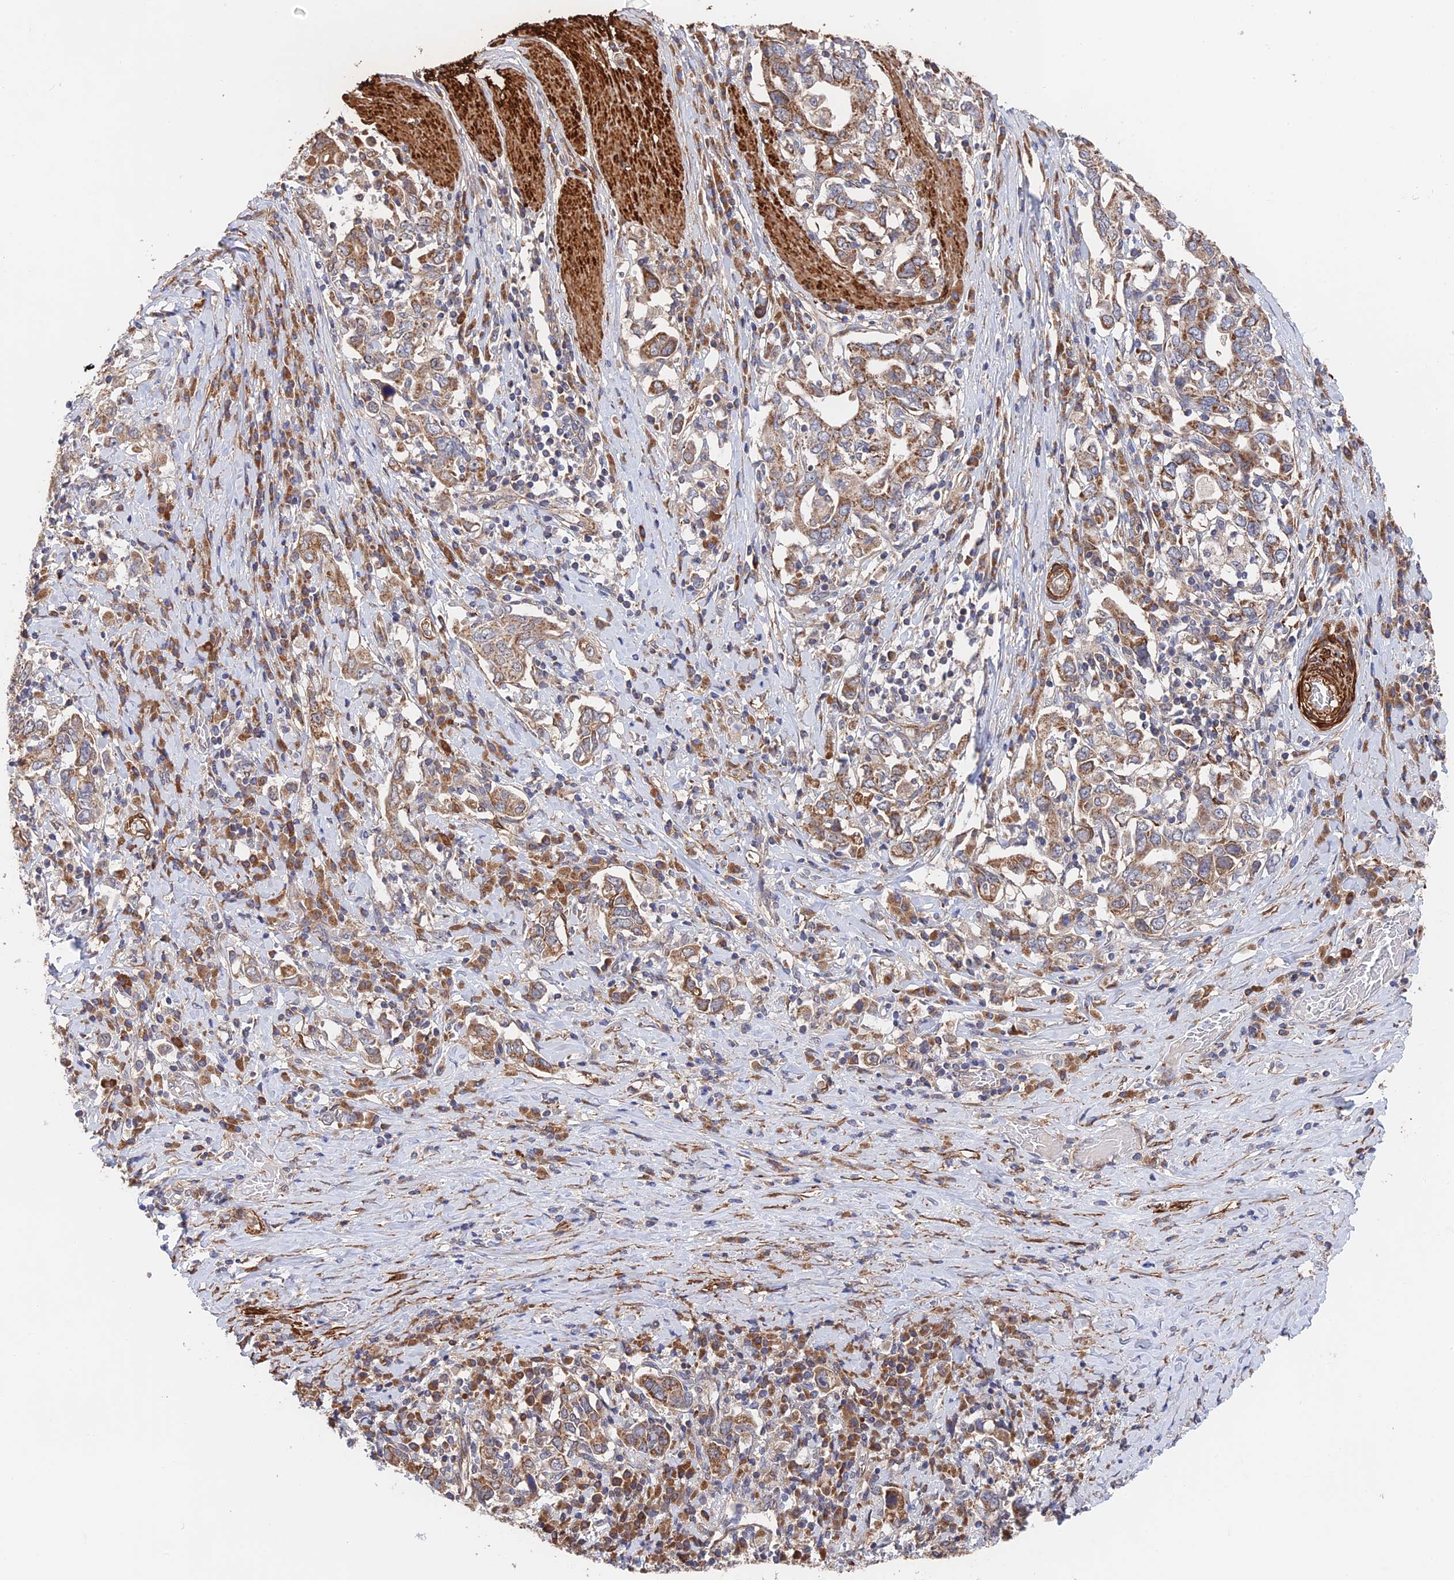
{"staining": {"intensity": "moderate", "quantity": ">75%", "location": "cytoplasmic/membranous"}, "tissue": "stomach cancer", "cell_type": "Tumor cells", "image_type": "cancer", "snomed": [{"axis": "morphology", "description": "Adenocarcinoma, NOS"}, {"axis": "topography", "description": "Stomach, upper"}, {"axis": "topography", "description": "Stomach"}], "caption": "There is medium levels of moderate cytoplasmic/membranous expression in tumor cells of adenocarcinoma (stomach), as demonstrated by immunohistochemical staining (brown color).", "gene": "ZNF320", "patient": {"sex": "male", "age": 62}}